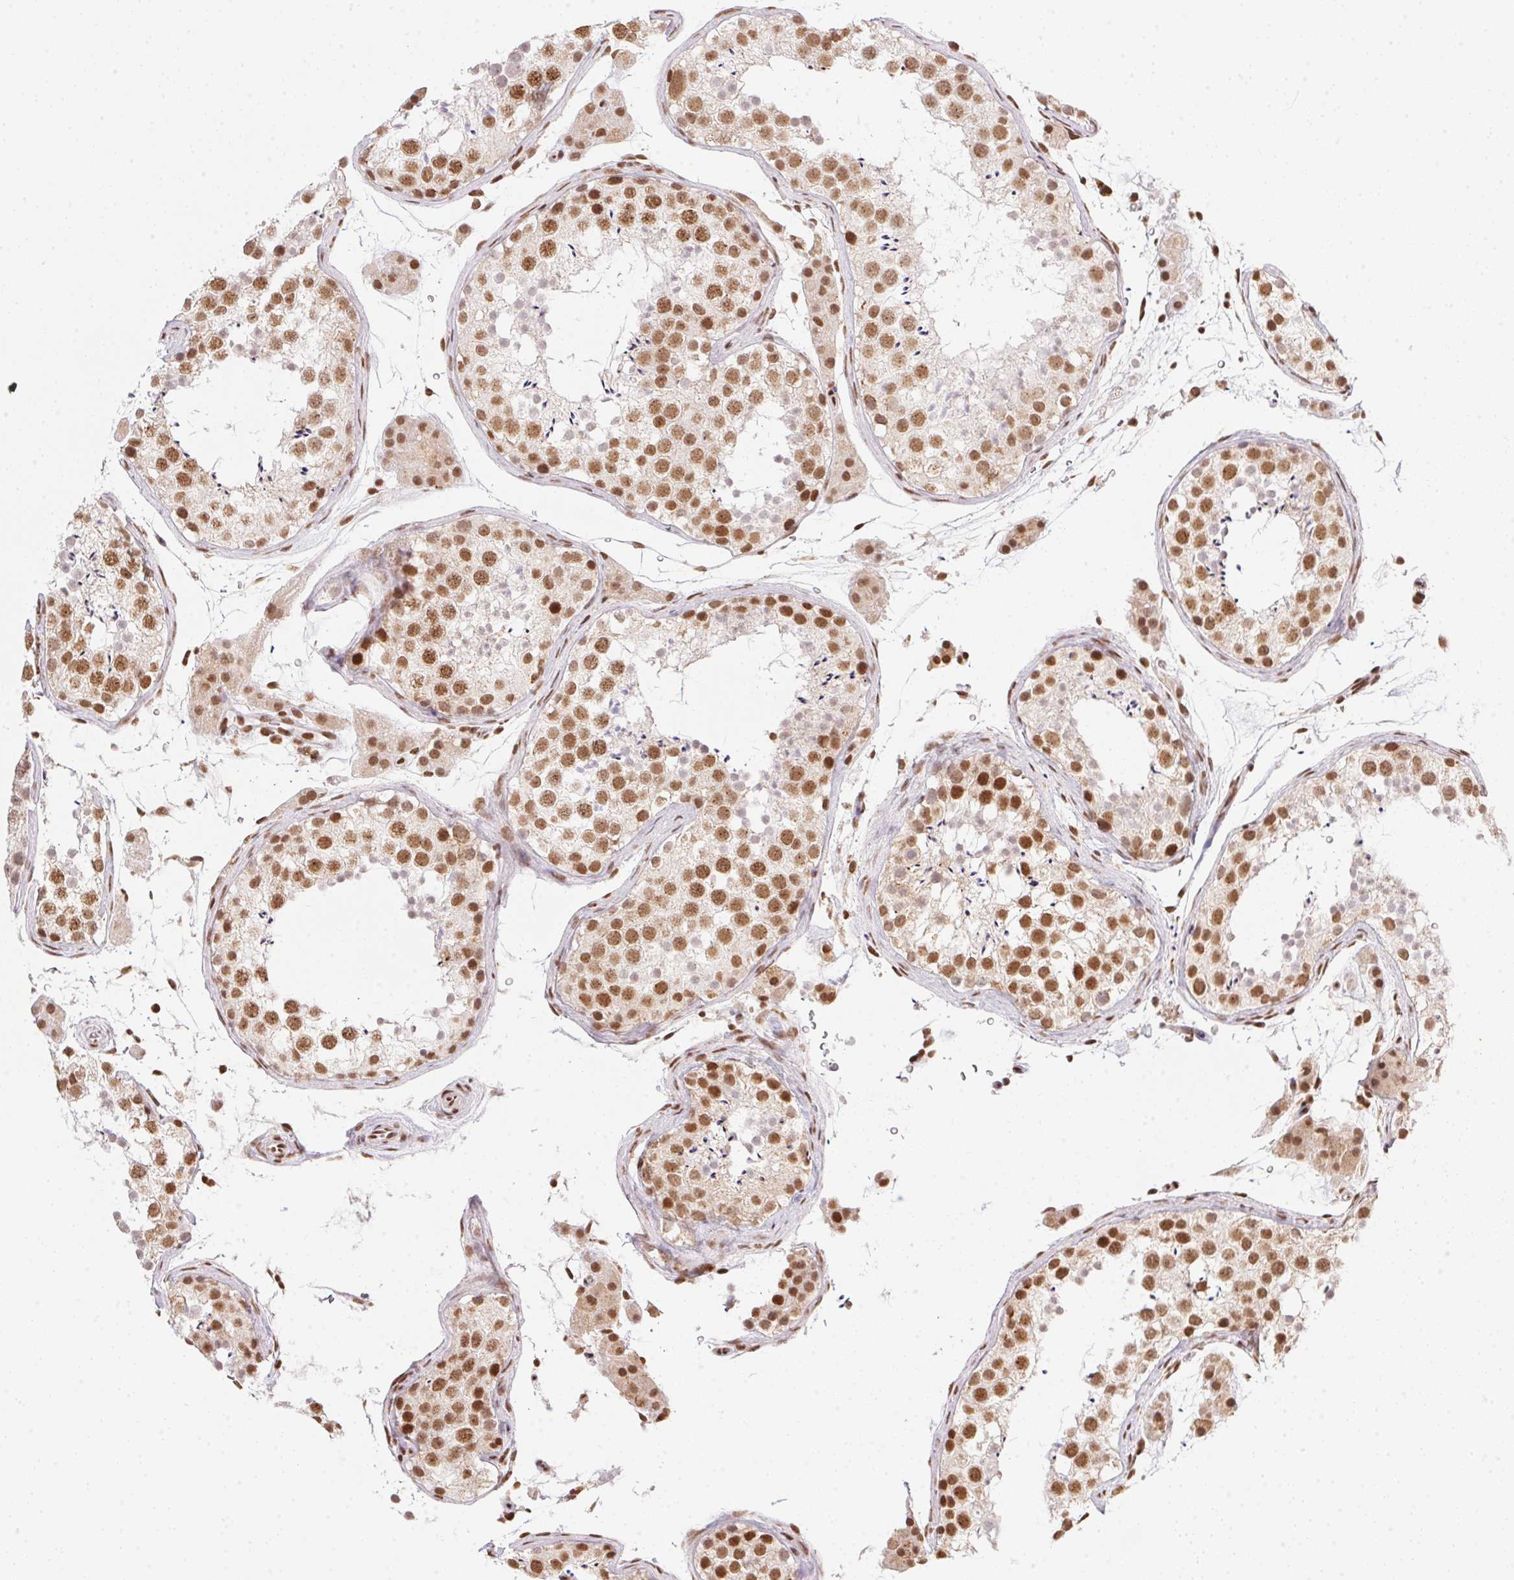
{"staining": {"intensity": "moderate", "quantity": ">75%", "location": "nuclear"}, "tissue": "testis", "cell_type": "Cells in seminiferous ducts", "image_type": "normal", "snomed": [{"axis": "morphology", "description": "Normal tissue, NOS"}, {"axis": "topography", "description": "Testis"}], "caption": "Normal testis exhibits moderate nuclear expression in approximately >75% of cells in seminiferous ducts.", "gene": "NFE2L1", "patient": {"sex": "male", "age": 41}}